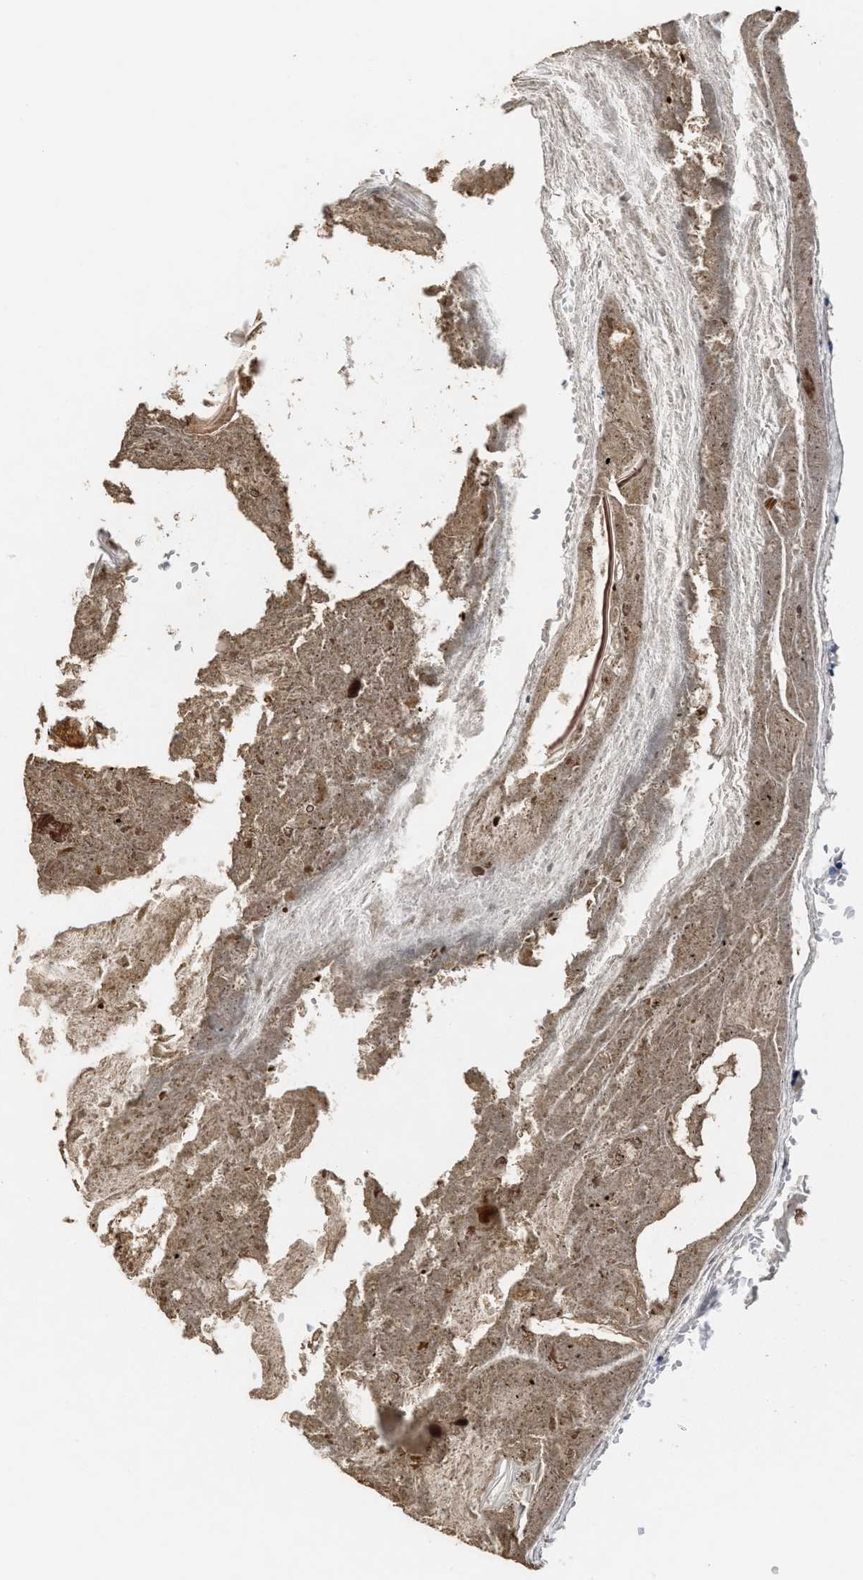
{"staining": {"intensity": "weak", "quantity": "25%-75%", "location": "nuclear"}, "tissue": "appendix", "cell_type": "Glandular cells", "image_type": "normal", "snomed": [{"axis": "morphology", "description": "Normal tissue, NOS"}, {"axis": "topography", "description": "Appendix"}], "caption": "Weak nuclear expression for a protein is seen in approximately 25%-75% of glandular cells of normal appendix using immunohistochemistry (IHC).", "gene": "CUL4B", "patient": {"sex": "female", "age": 10}}